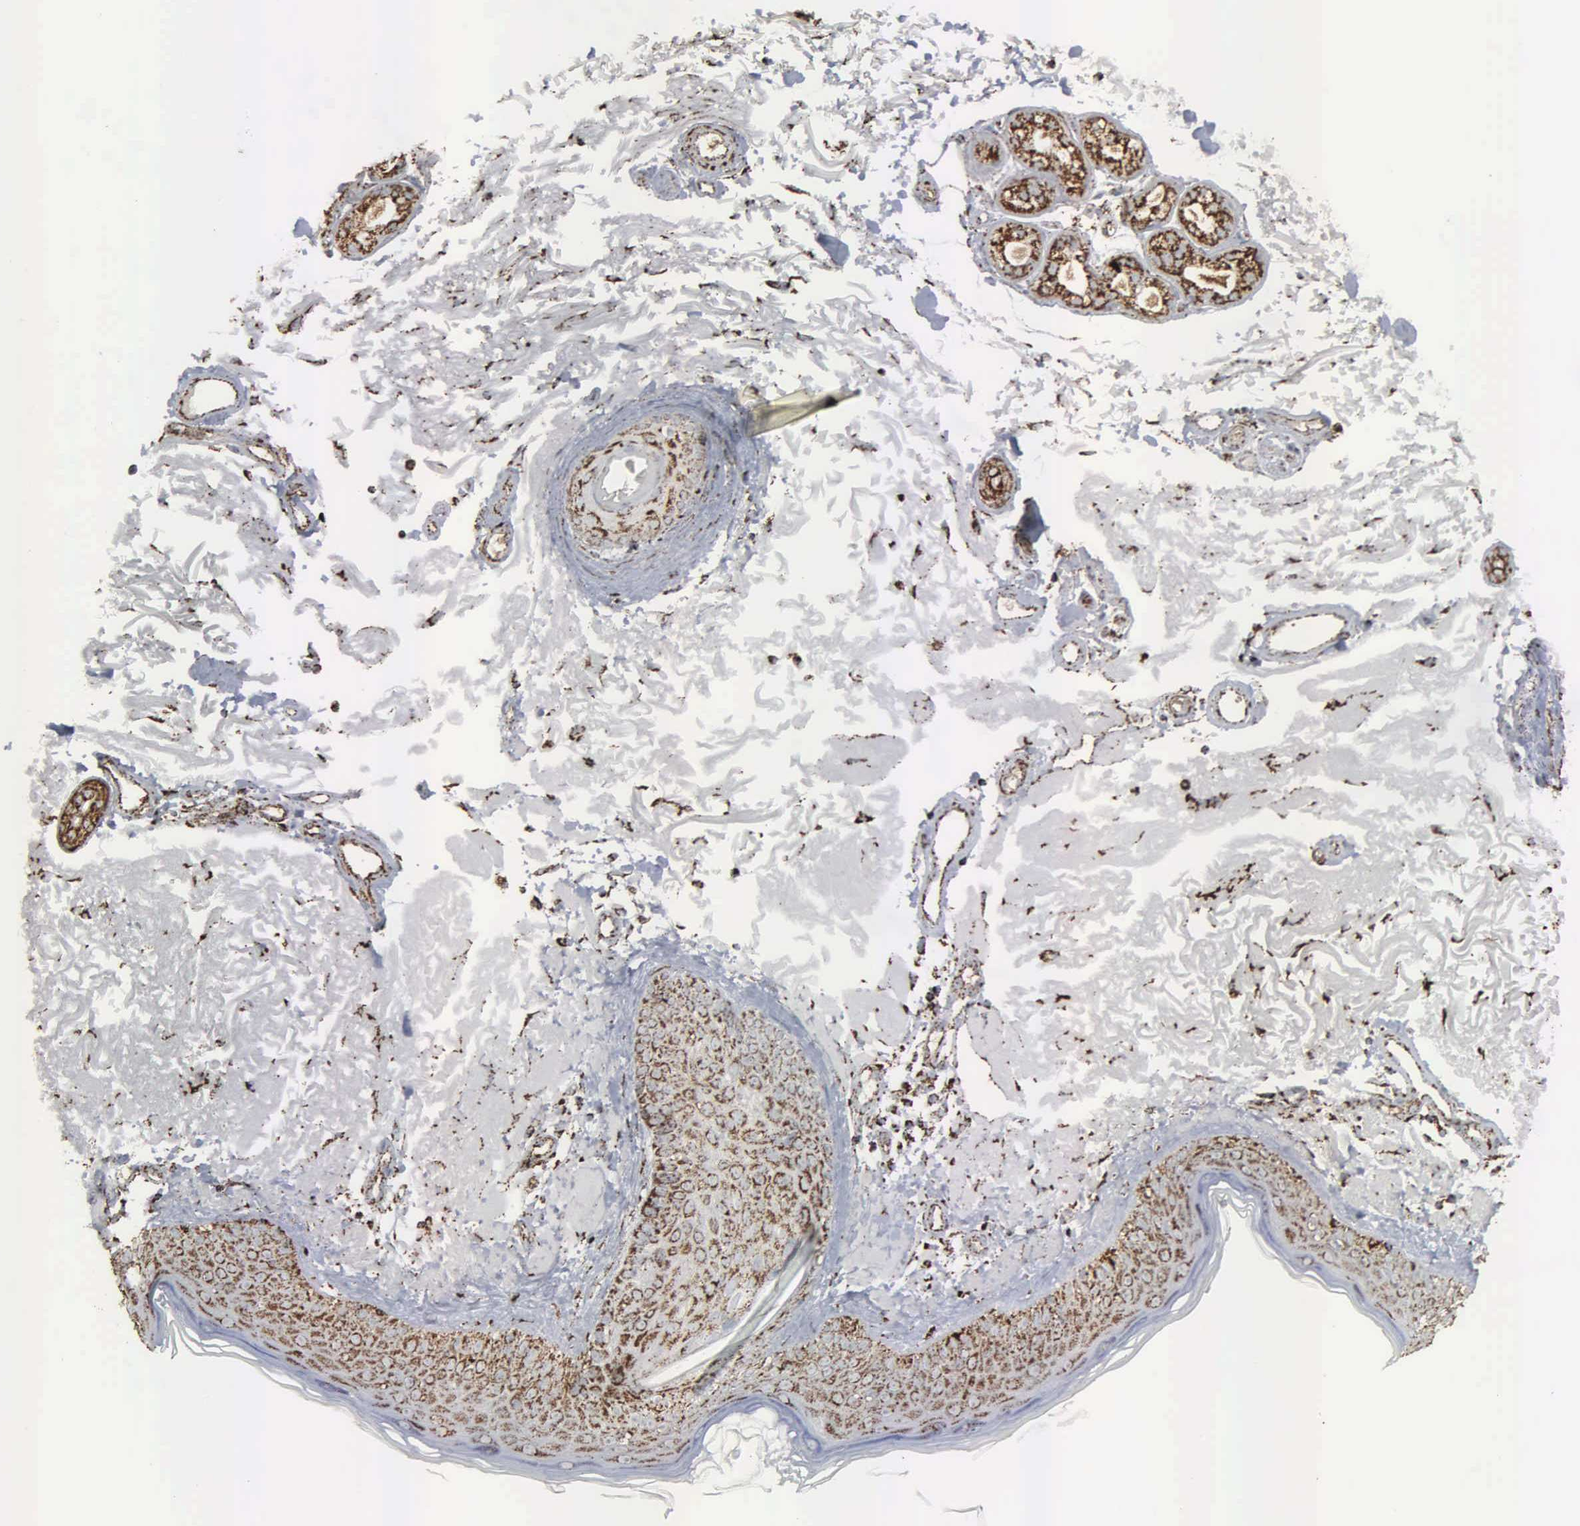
{"staining": {"intensity": "strong", "quantity": ">75%", "location": "cytoplasmic/membranous"}, "tissue": "skin", "cell_type": "Fibroblasts", "image_type": "normal", "snomed": [{"axis": "morphology", "description": "Normal tissue, NOS"}, {"axis": "topography", "description": "Skin"}], "caption": "A high amount of strong cytoplasmic/membranous positivity is seen in about >75% of fibroblasts in benign skin.", "gene": "HSPA9", "patient": {"sex": "female", "age": 90}}